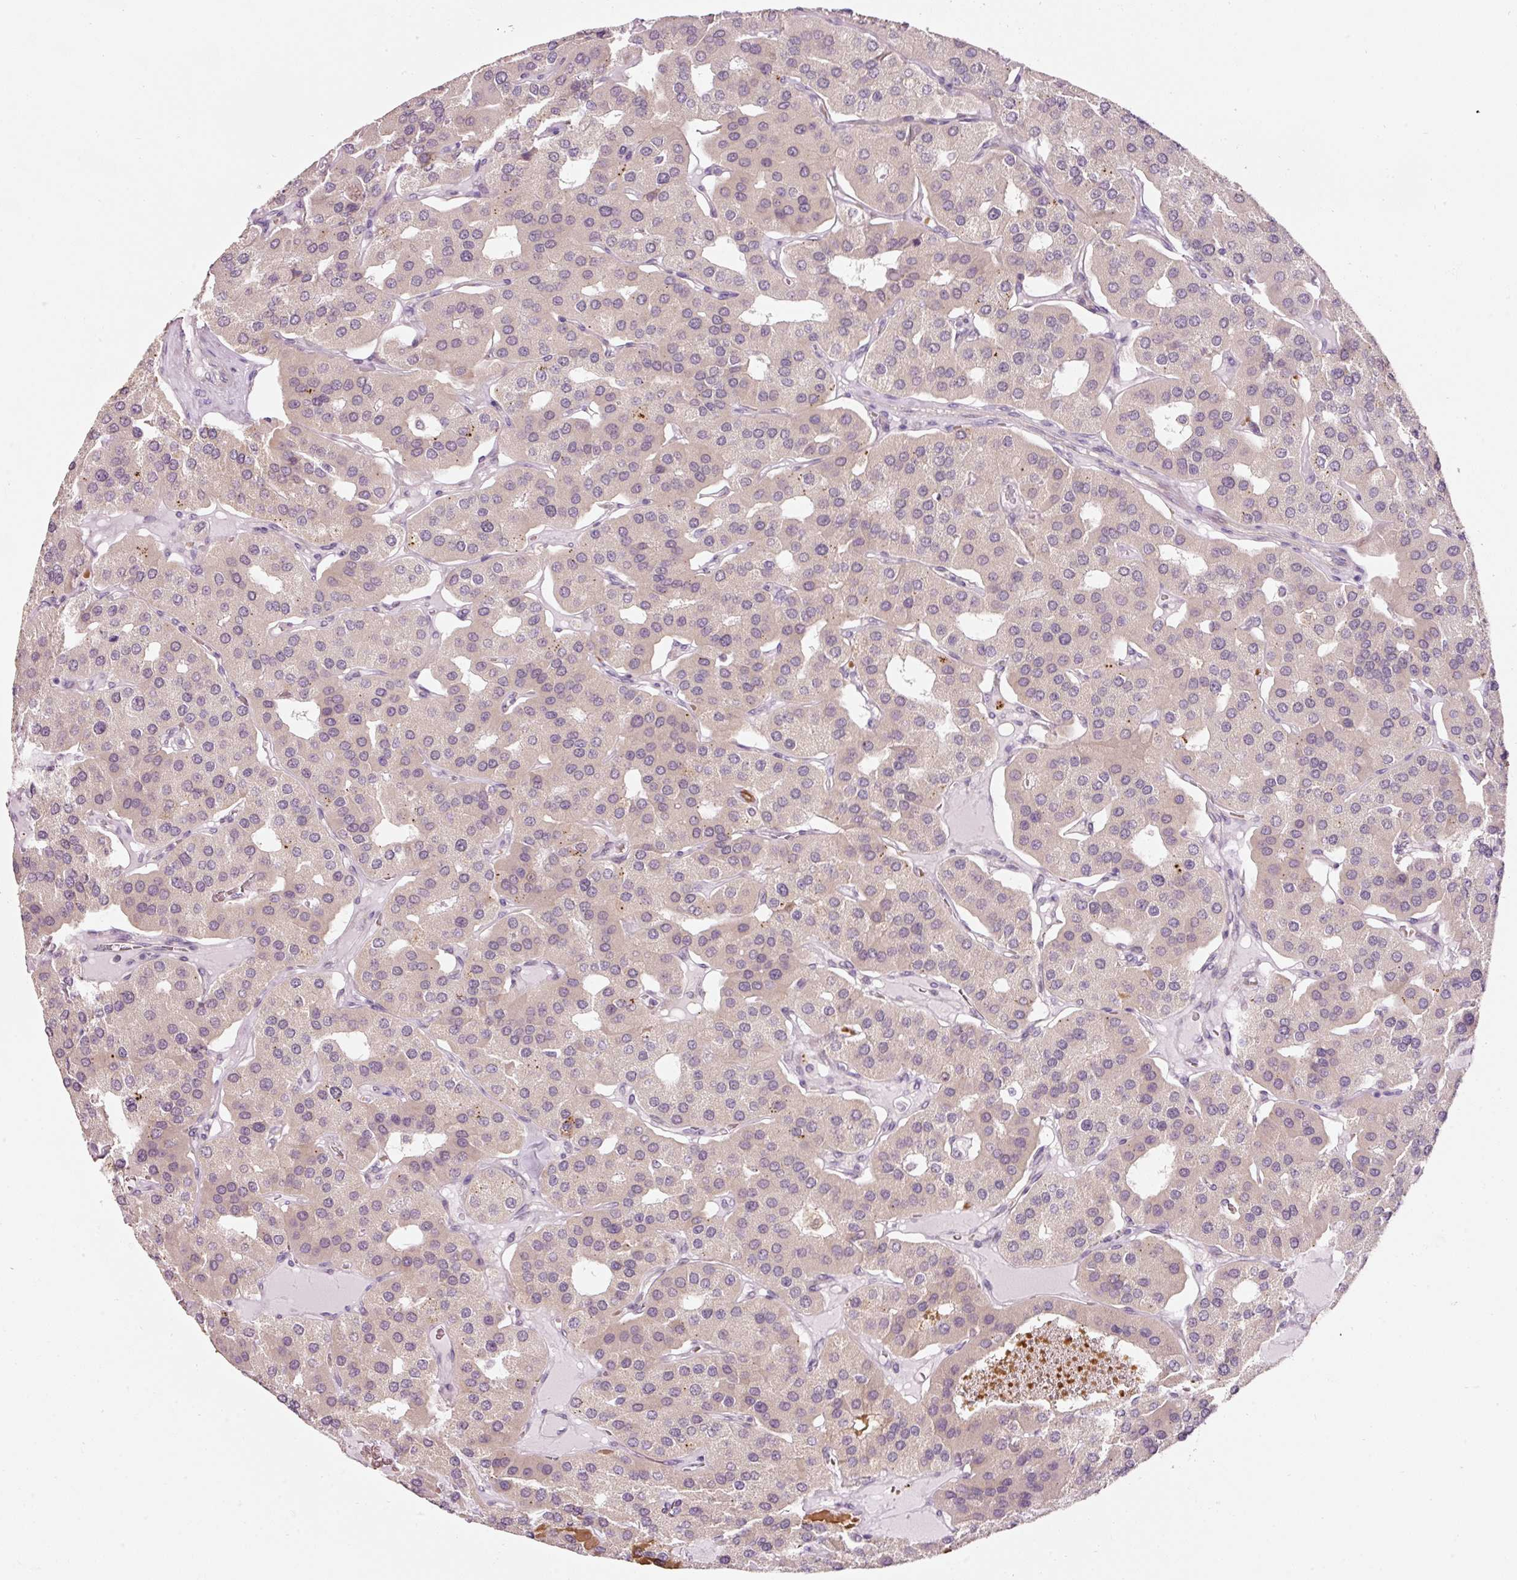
{"staining": {"intensity": "negative", "quantity": "none", "location": "none"}, "tissue": "parathyroid gland", "cell_type": "Glandular cells", "image_type": "normal", "snomed": [{"axis": "morphology", "description": "Normal tissue, NOS"}, {"axis": "morphology", "description": "Adenoma, NOS"}, {"axis": "topography", "description": "Parathyroid gland"}], "caption": "Glandular cells are negative for brown protein staining in normal parathyroid gland. (DAB (3,3'-diaminobenzidine) IHC, high magnification).", "gene": "ZNF460", "patient": {"sex": "female", "age": 86}}